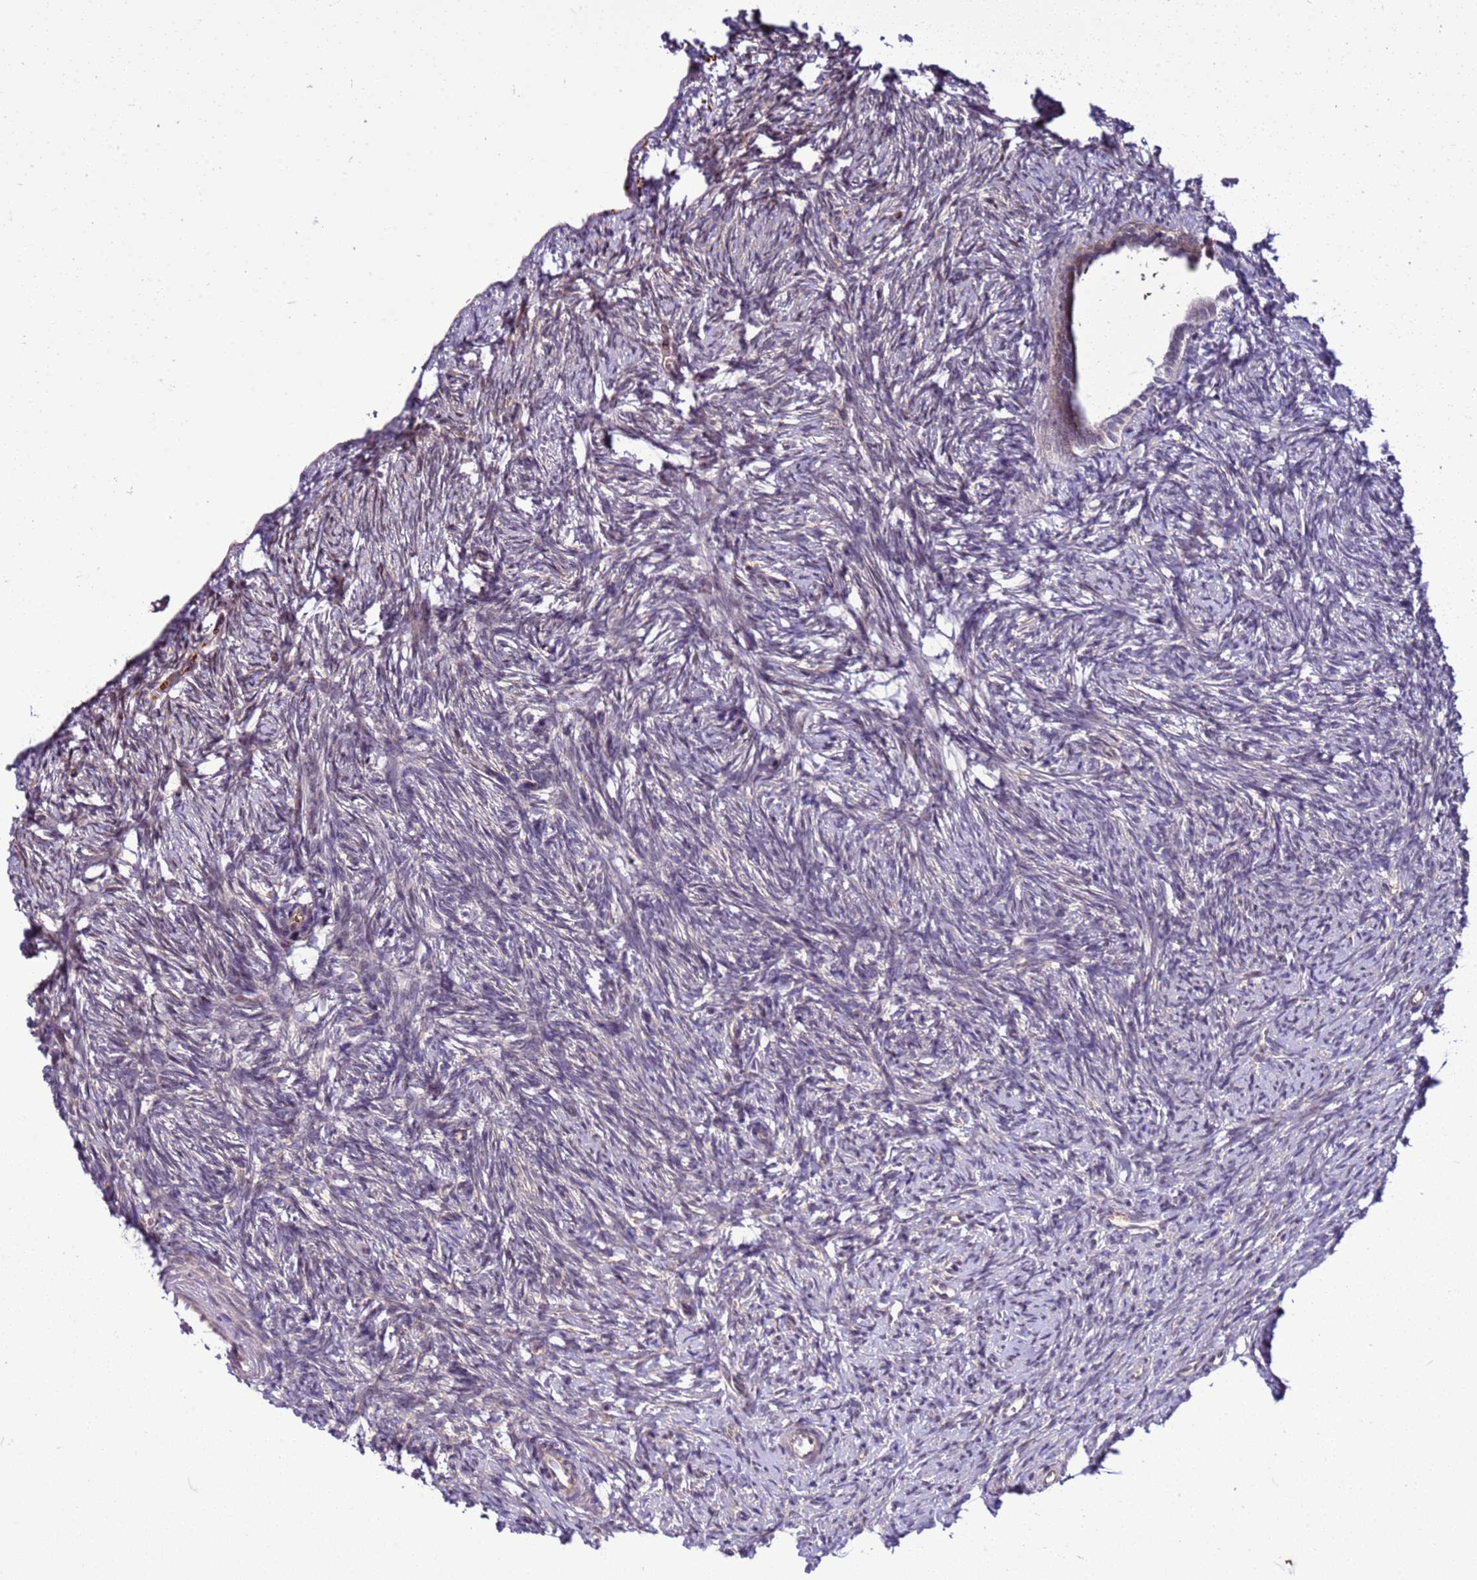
{"staining": {"intensity": "negative", "quantity": "none", "location": "none"}, "tissue": "ovary", "cell_type": "Ovarian stroma cells", "image_type": "normal", "snomed": [{"axis": "morphology", "description": "Normal tissue, NOS"}, {"axis": "topography", "description": "Ovary"}], "caption": "This is an immunohistochemistry (IHC) photomicrograph of unremarkable human ovary. There is no staining in ovarian stroma cells.", "gene": "GEN1", "patient": {"sex": "female", "age": 51}}